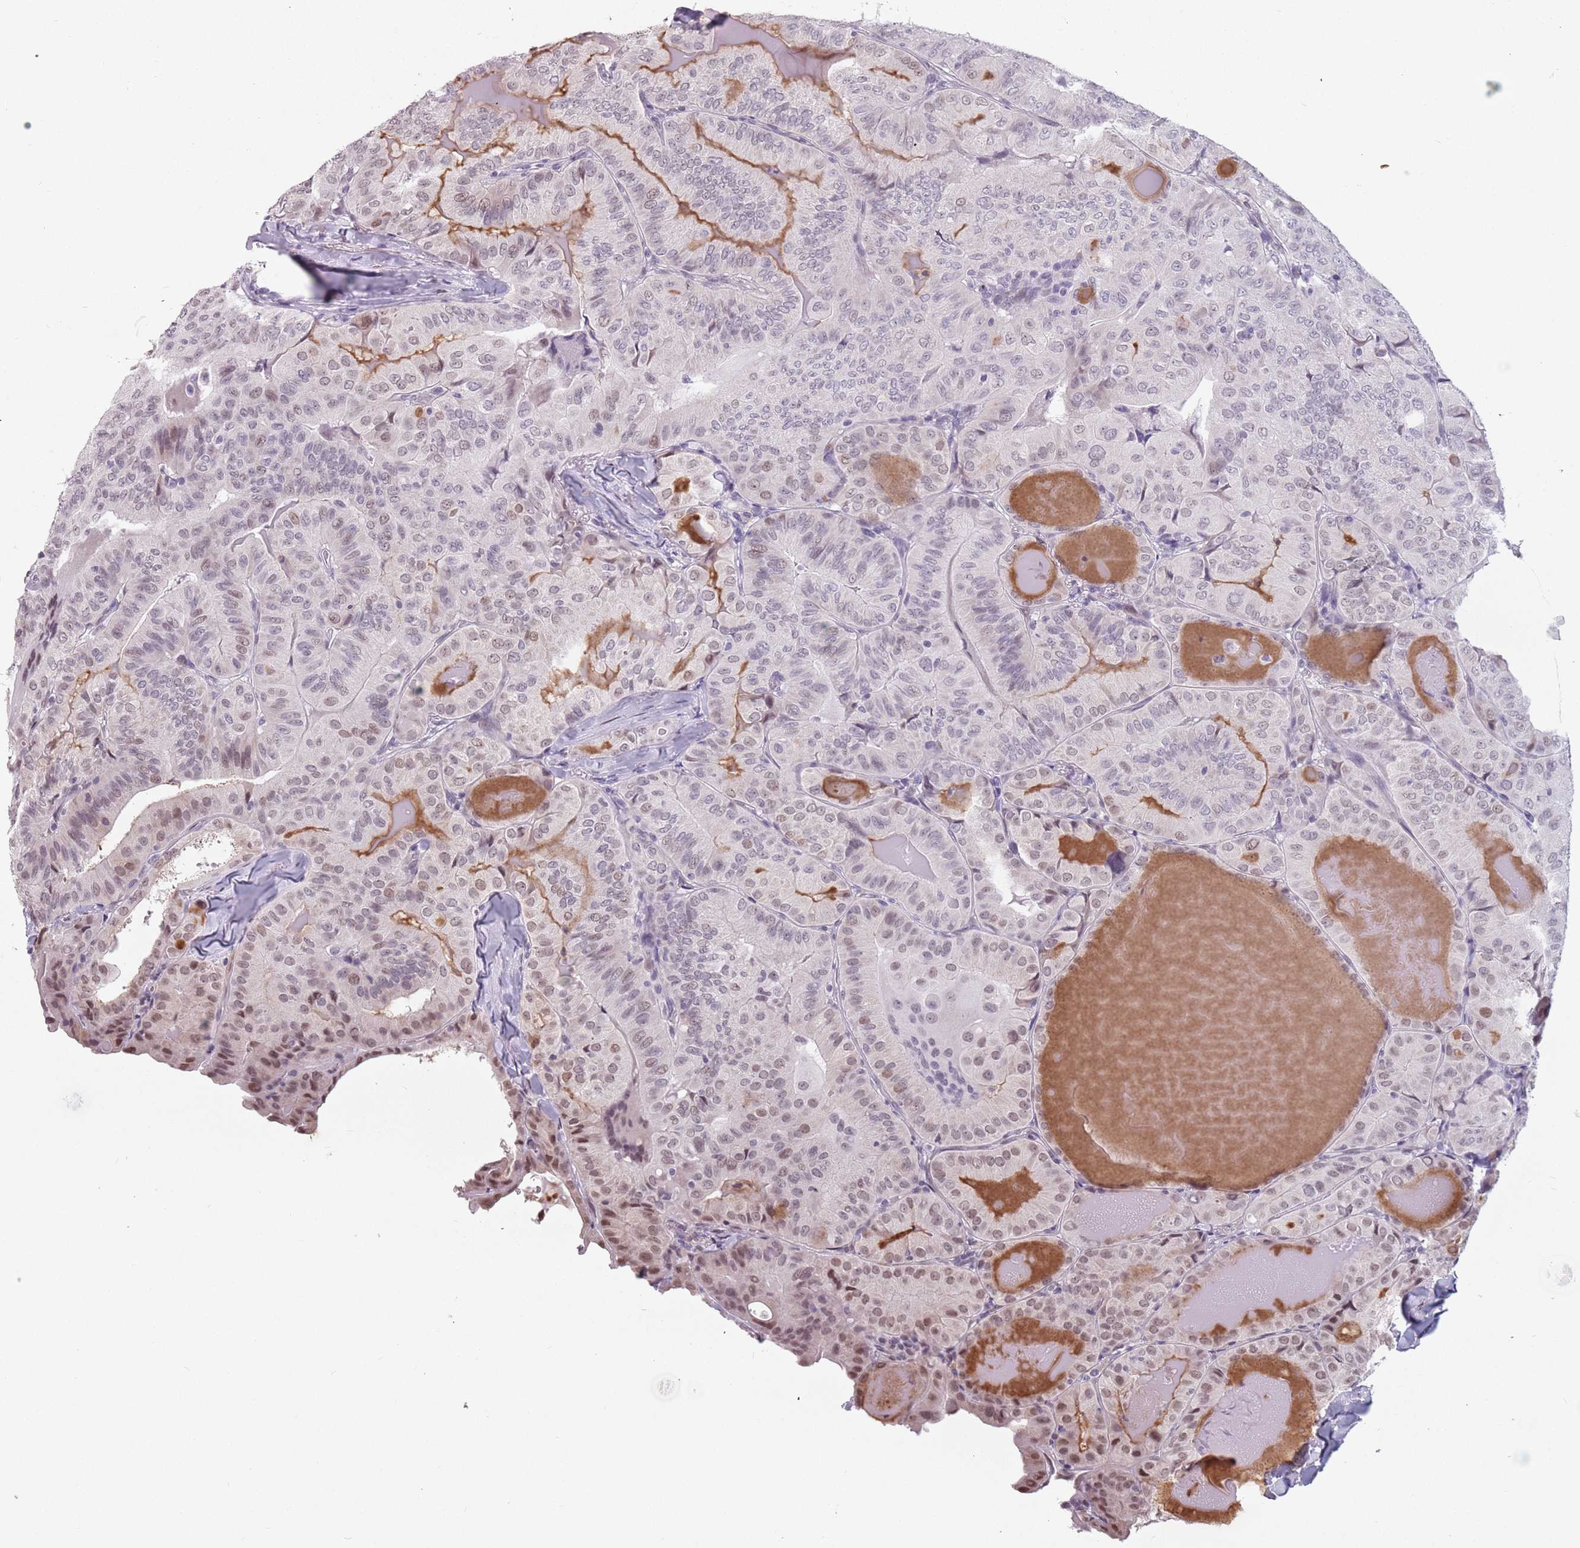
{"staining": {"intensity": "moderate", "quantity": "25%-75%", "location": "nuclear"}, "tissue": "thyroid cancer", "cell_type": "Tumor cells", "image_type": "cancer", "snomed": [{"axis": "morphology", "description": "Papillary adenocarcinoma, NOS"}, {"axis": "topography", "description": "Thyroid gland"}], "caption": "A histopathology image of human thyroid cancer stained for a protein demonstrates moderate nuclear brown staining in tumor cells.", "gene": "PTCHD1", "patient": {"sex": "female", "age": 68}}